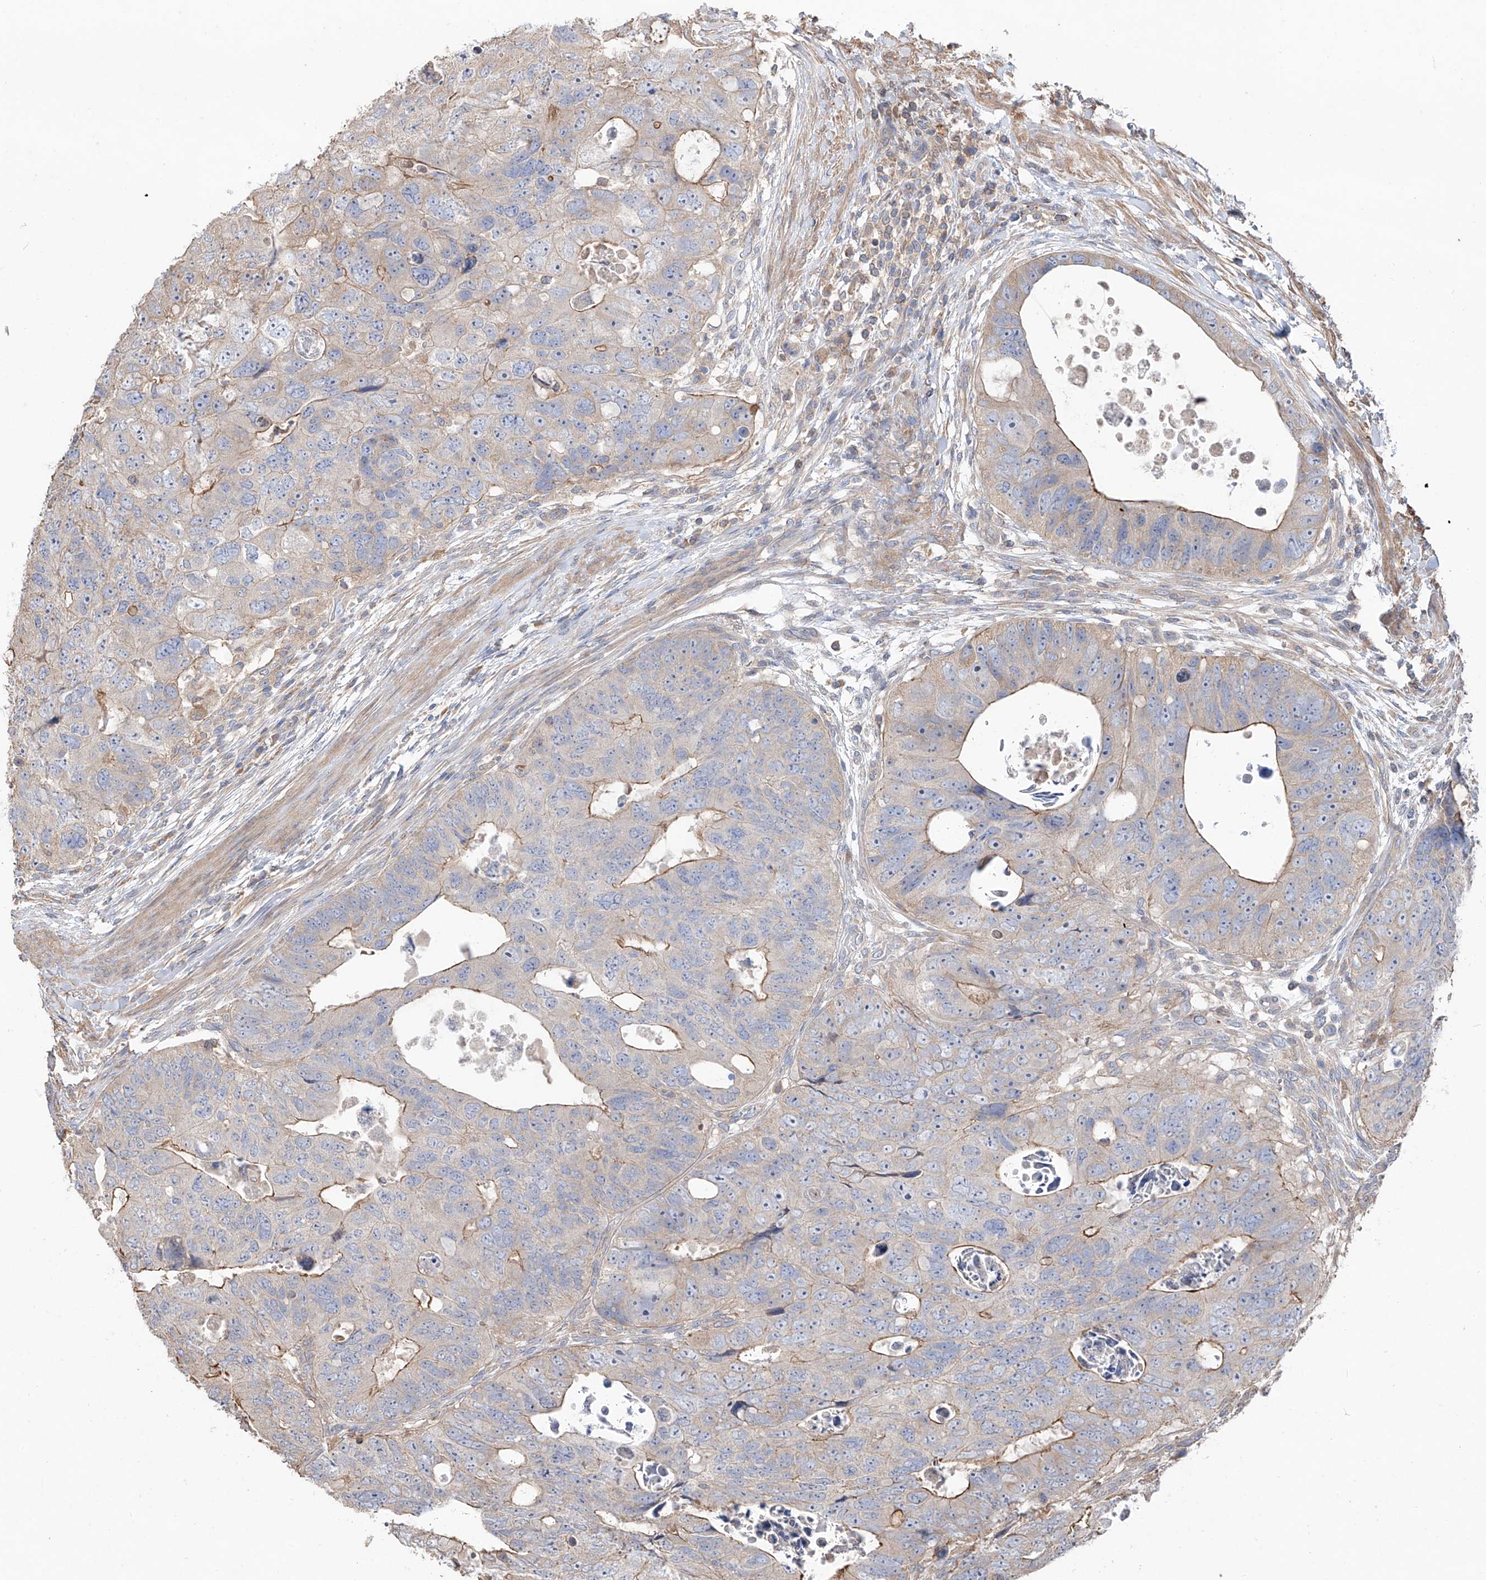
{"staining": {"intensity": "moderate", "quantity": "<25%", "location": "cytoplasmic/membranous"}, "tissue": "colorectal cancer", "cell_type": "Tumor cells", "image_type": "cancer", "snomed": [{"axis": "morphology", "description": "Adenocarcinoma, NOS"}, {"axis": "topography", "description": "Rectum"}], "caption": "DAB (3,3'-diaminobenzidine) immunohistochemical staining of human colorectal adenocarcinoma displays moderate cytoplasmic/membranous protein staining in about <25% of tumor cells. The staining was performed using DAB (3,3'-diaminobenzidine), with brown indicating positive protein expression. Nuclei are stained blue with hematoxylin.", "gene": "EDN1", "patient": {"sex": "male", "age": 59}}